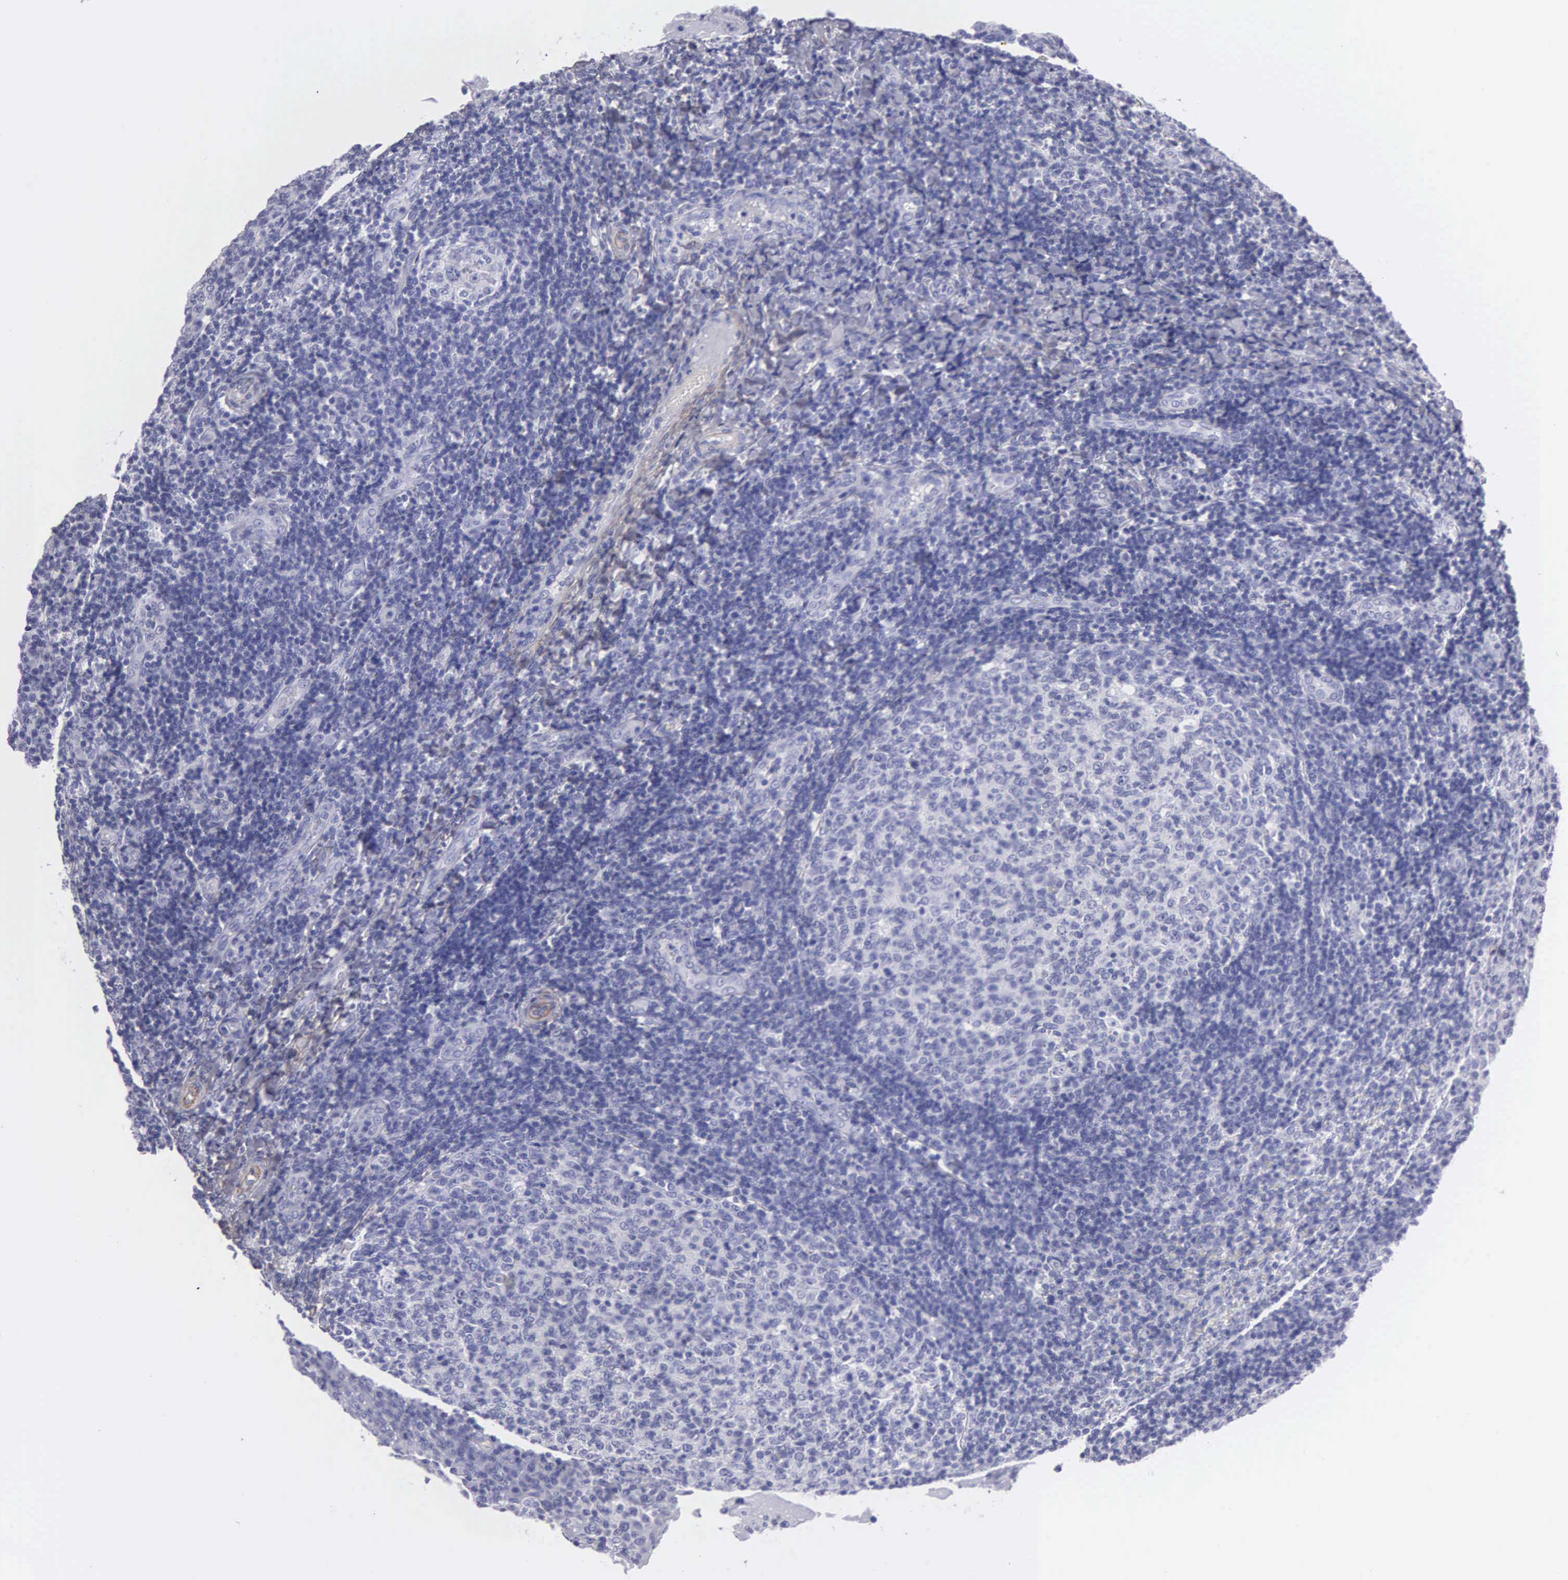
{"staining": {"intensity": "negative", "quantity": "none", "location": "none"}, "tissue": "tonsil", "cell_type": "Germinal center cells", "image_type": "normal", "snomed": [{"axis": "morphology", "description": "Normal tissue, NOS"}, {"axis": "topography", "description": "Tonsil"}], "caption": "High magnification brightfield microscopy of benign tonsil stained with DAB (brown) and counterstained with hematoxylin (blue): germinal center cells show no significant positivity.", "gene": "FBLN5", "patient": {"sex": "female", "age": 3}}